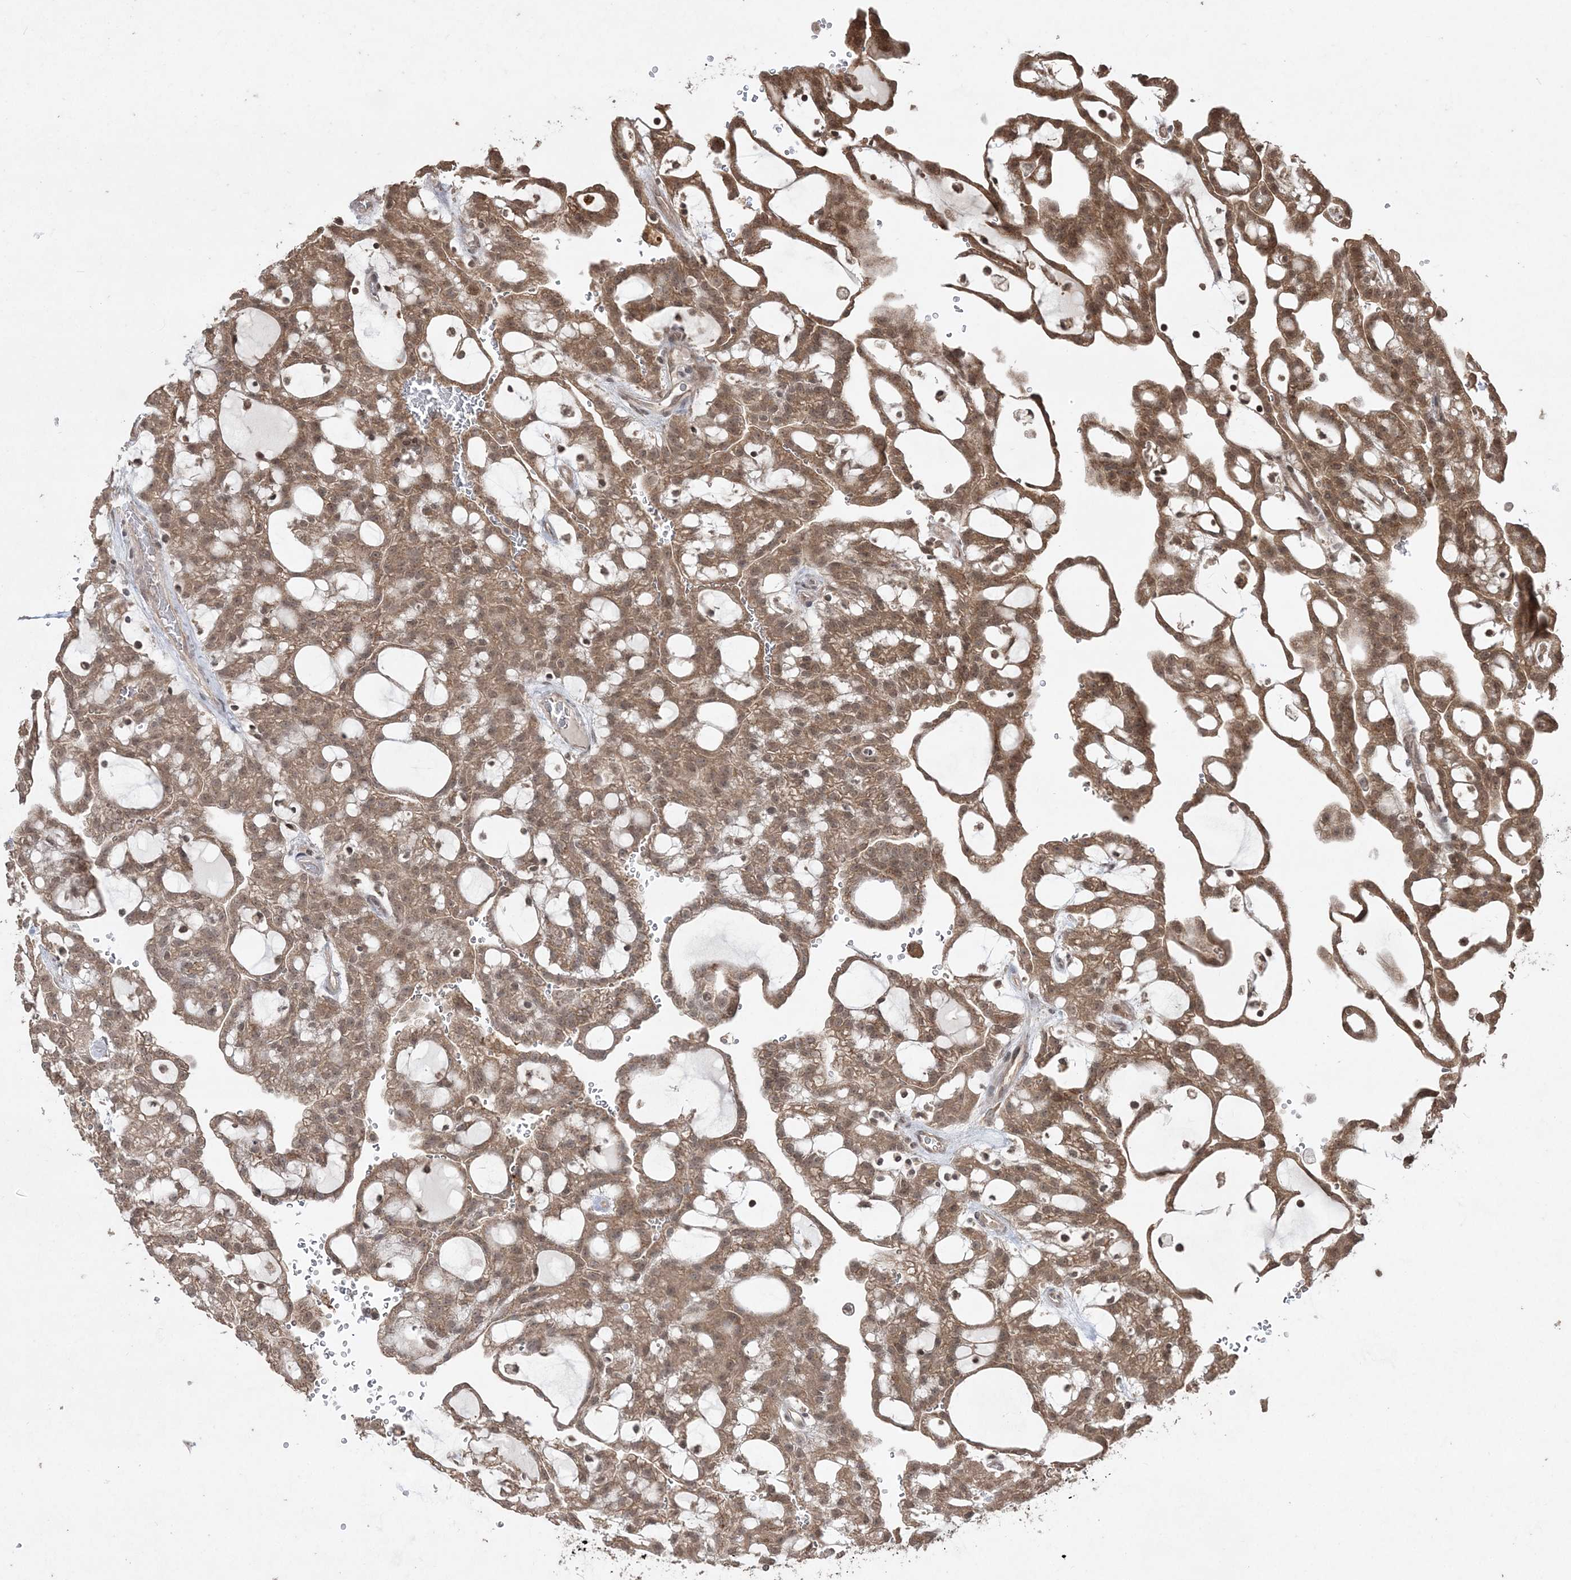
{"staining": {"intensity": "moderate", "quantity": ">75%", "location": "cytoplasmic/membranous,nuclear"}, "tissue": "renal cancer", "cell_type": "Tumor cells", "image_type": "cancer", "snomed": [{"axis": "morphology", "description": "Adenocarcinoma, NOS"}, {"axis": "topography", "description": "Kidney"}], "caption": "Immunohistochemical staining of renal cancer (adenocarcinoma) demonstrates moderate cytoplasmic/membranous and nuclear protein expression in approximately >75% of tumor cells. The staining was performed using DAB, with brown indicating positive protein expression. Nuclei are stained blue with hematoxylin.", "gene": "EHHADH", "patient": {"sex": "male", "age": 63}}